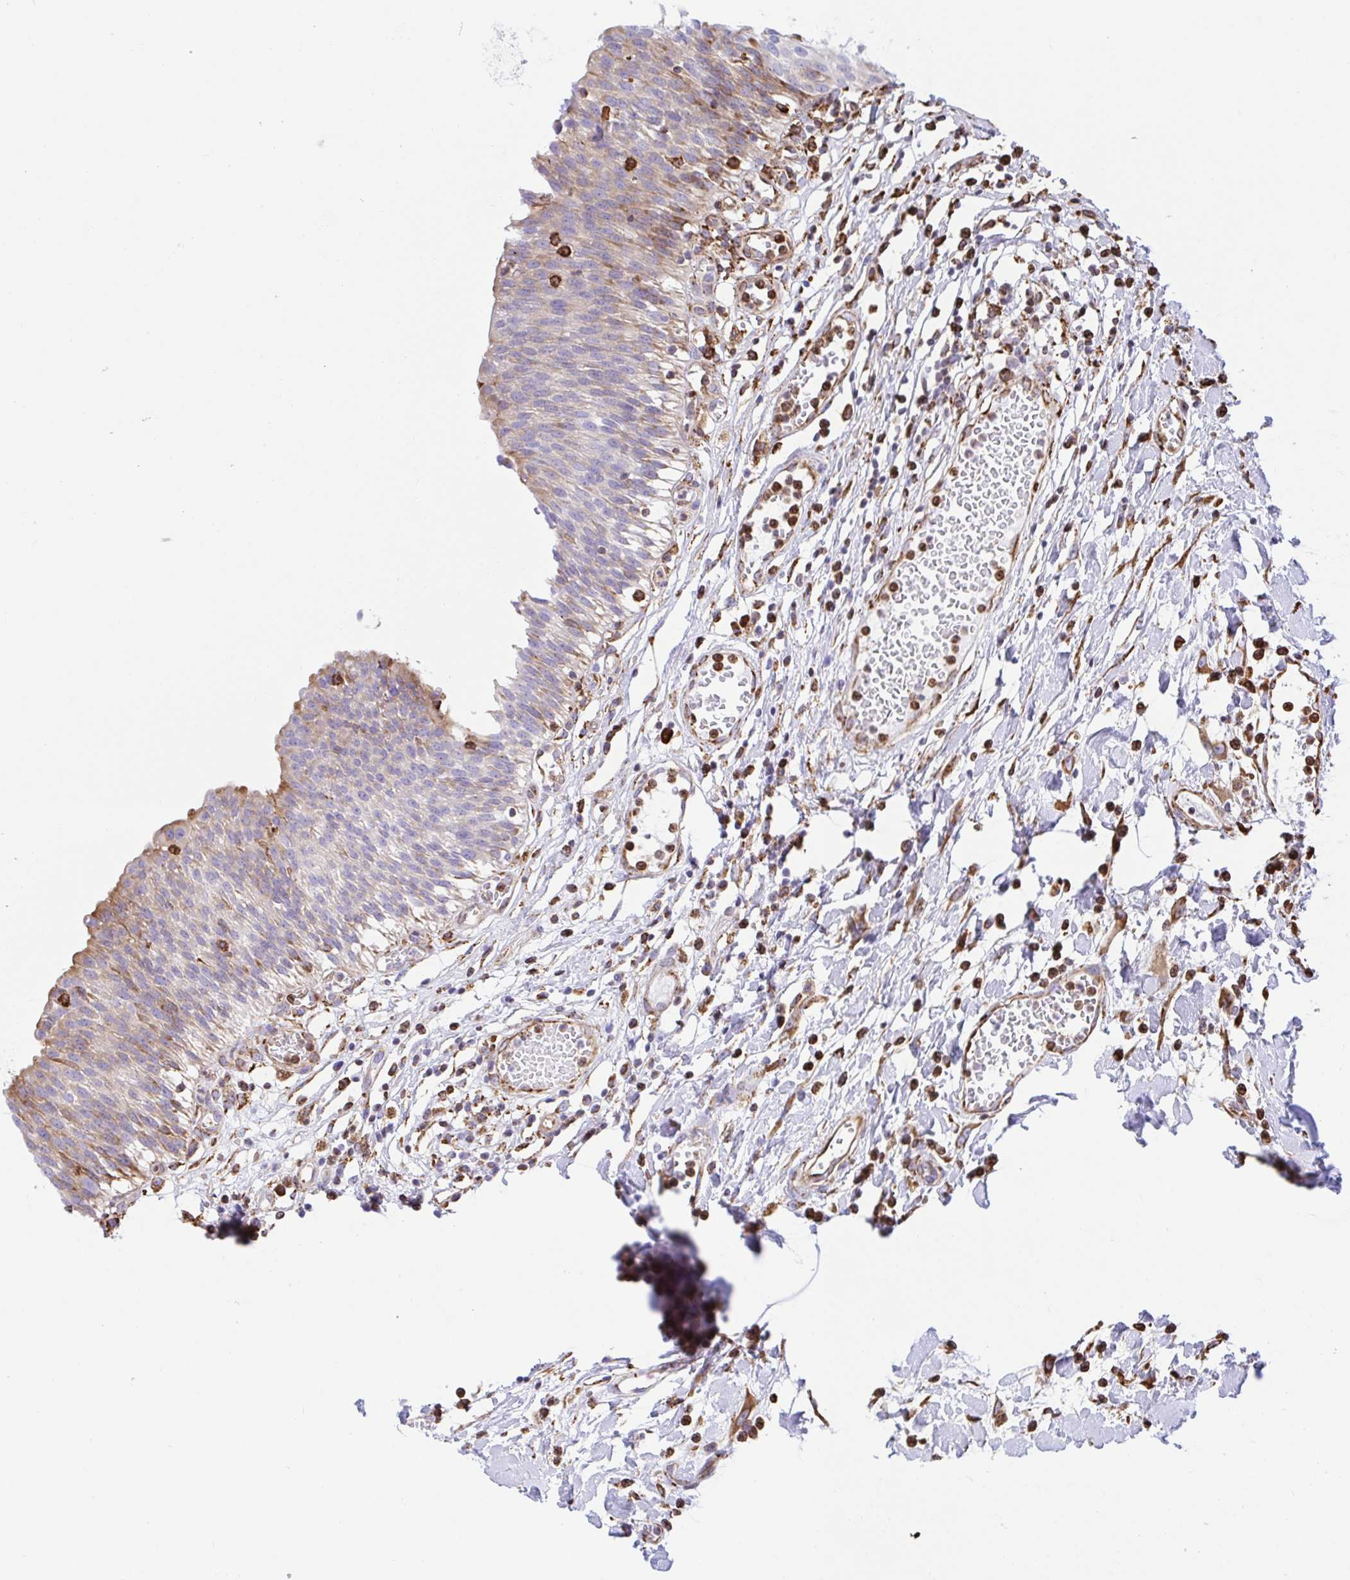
{"staining": {"intensity": "weak", "quantity": "<25%", "location": "cytoplasmic/membranous"}, "tissue": "urinary bladder", "cell_type": "Urothelial cells", "image_type": "normal", "snomed": [{"axis": "morphology", "description": "Normal tissue, NOS"}, {"axis": "topography", "description": "Urinary bladder"}], "caption": "The photomicrograph displays no significant expression in urothelial cells of urinary bladder.", "gene": "CLGN", "patient": {"sex": "male", "age": 64}}